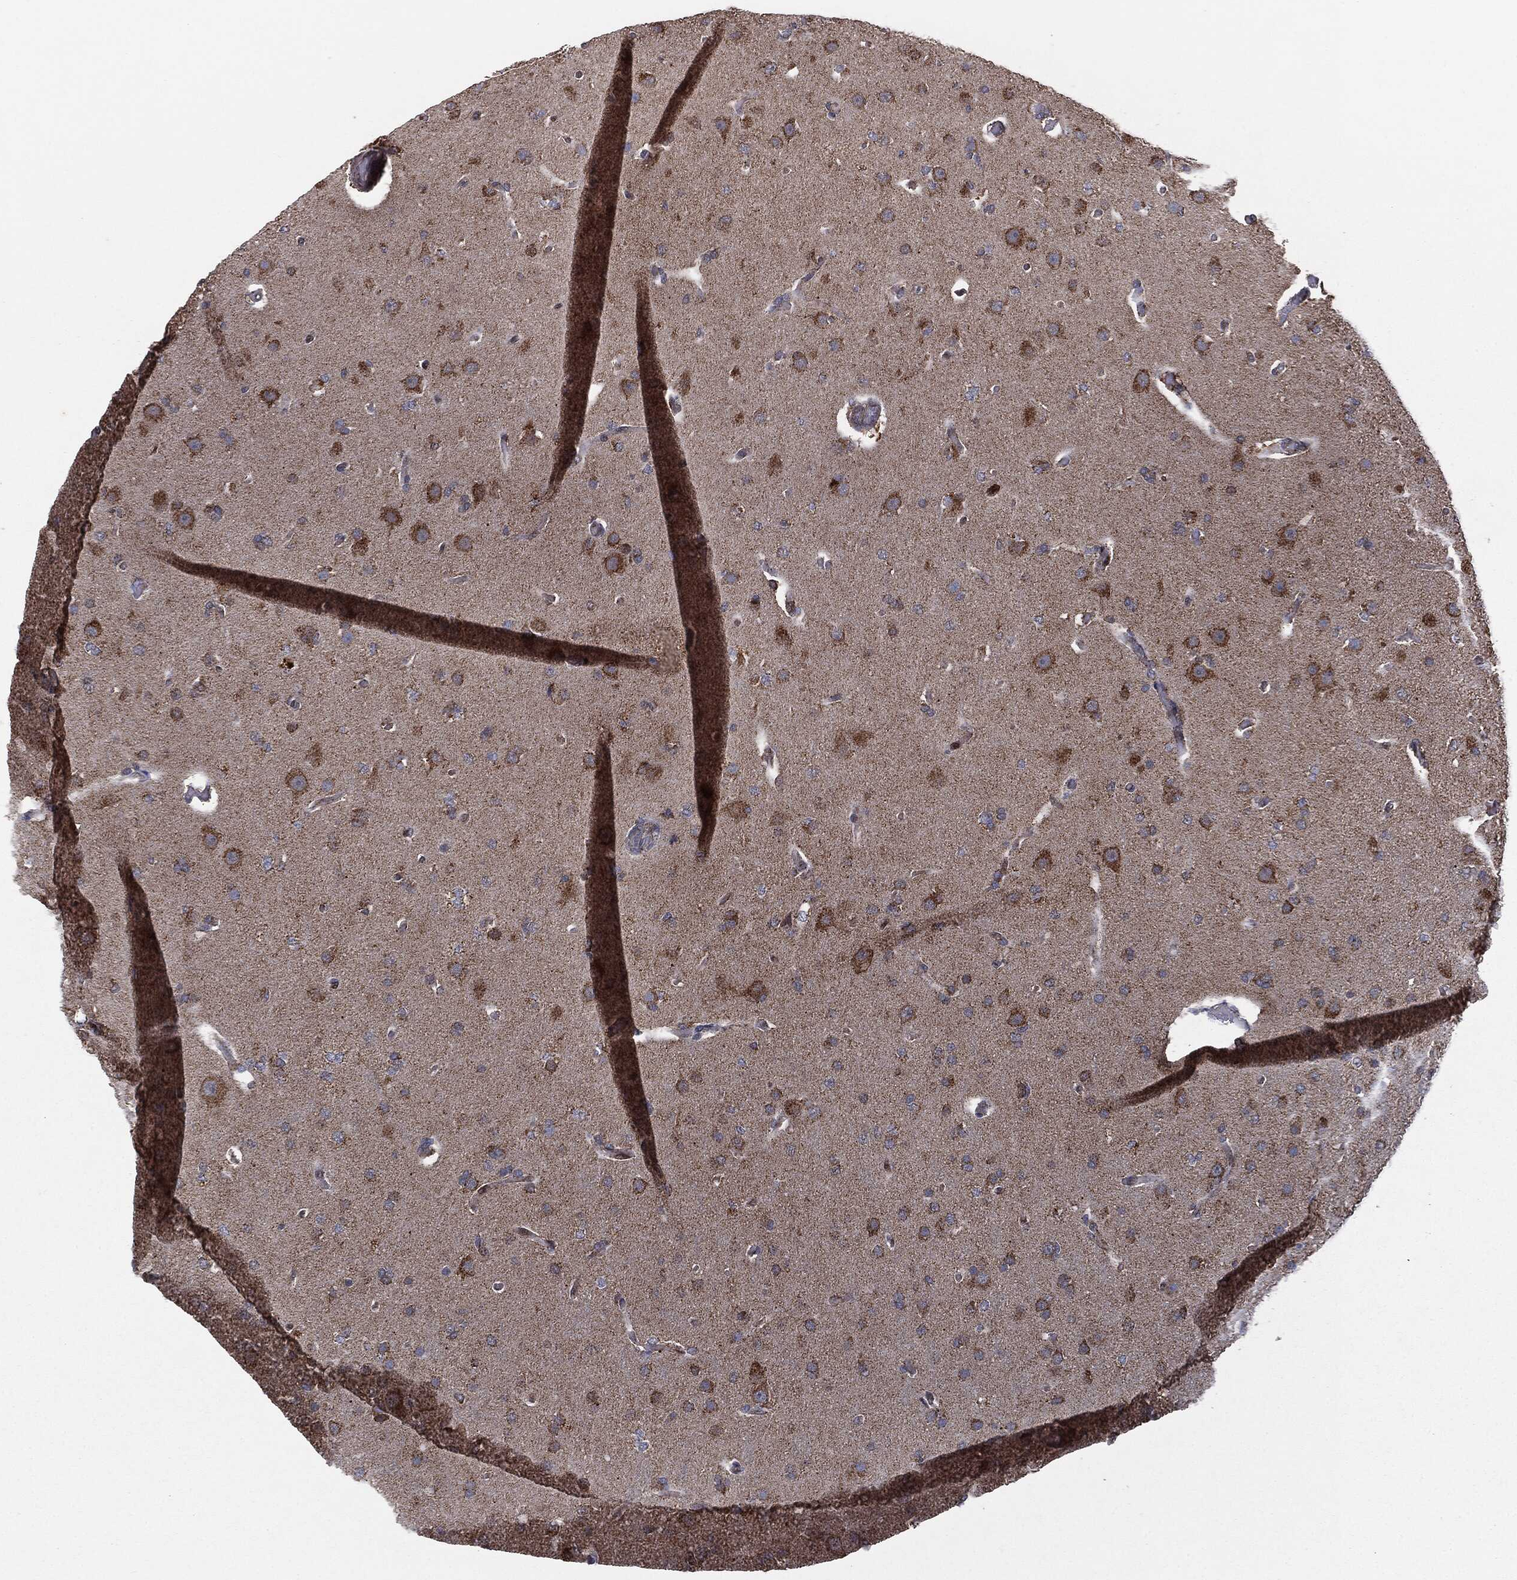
{"staining": {"intensity": "strong", "quantity": "25%-75%", "location": "cytoplasmic/membranous"}, "tissue": "glioma", "cell_type": "Tumor cells", "image_type": "cancer", "snomed": [{"axis": "morphology", "description": "Glioma, malignant, Low grade"}, {"axis": "topography", "description": "Brain"}], "caption": "High-power microscopy captured an immunohistochemistry (IHC) image of malignant low-grade glioma, revealing strong cytoplasmic/membranous positivity in approximately 25%-75% of tumor cells.", "gene": "MTOR", "patient": {"sex": "male", "age": 41}}